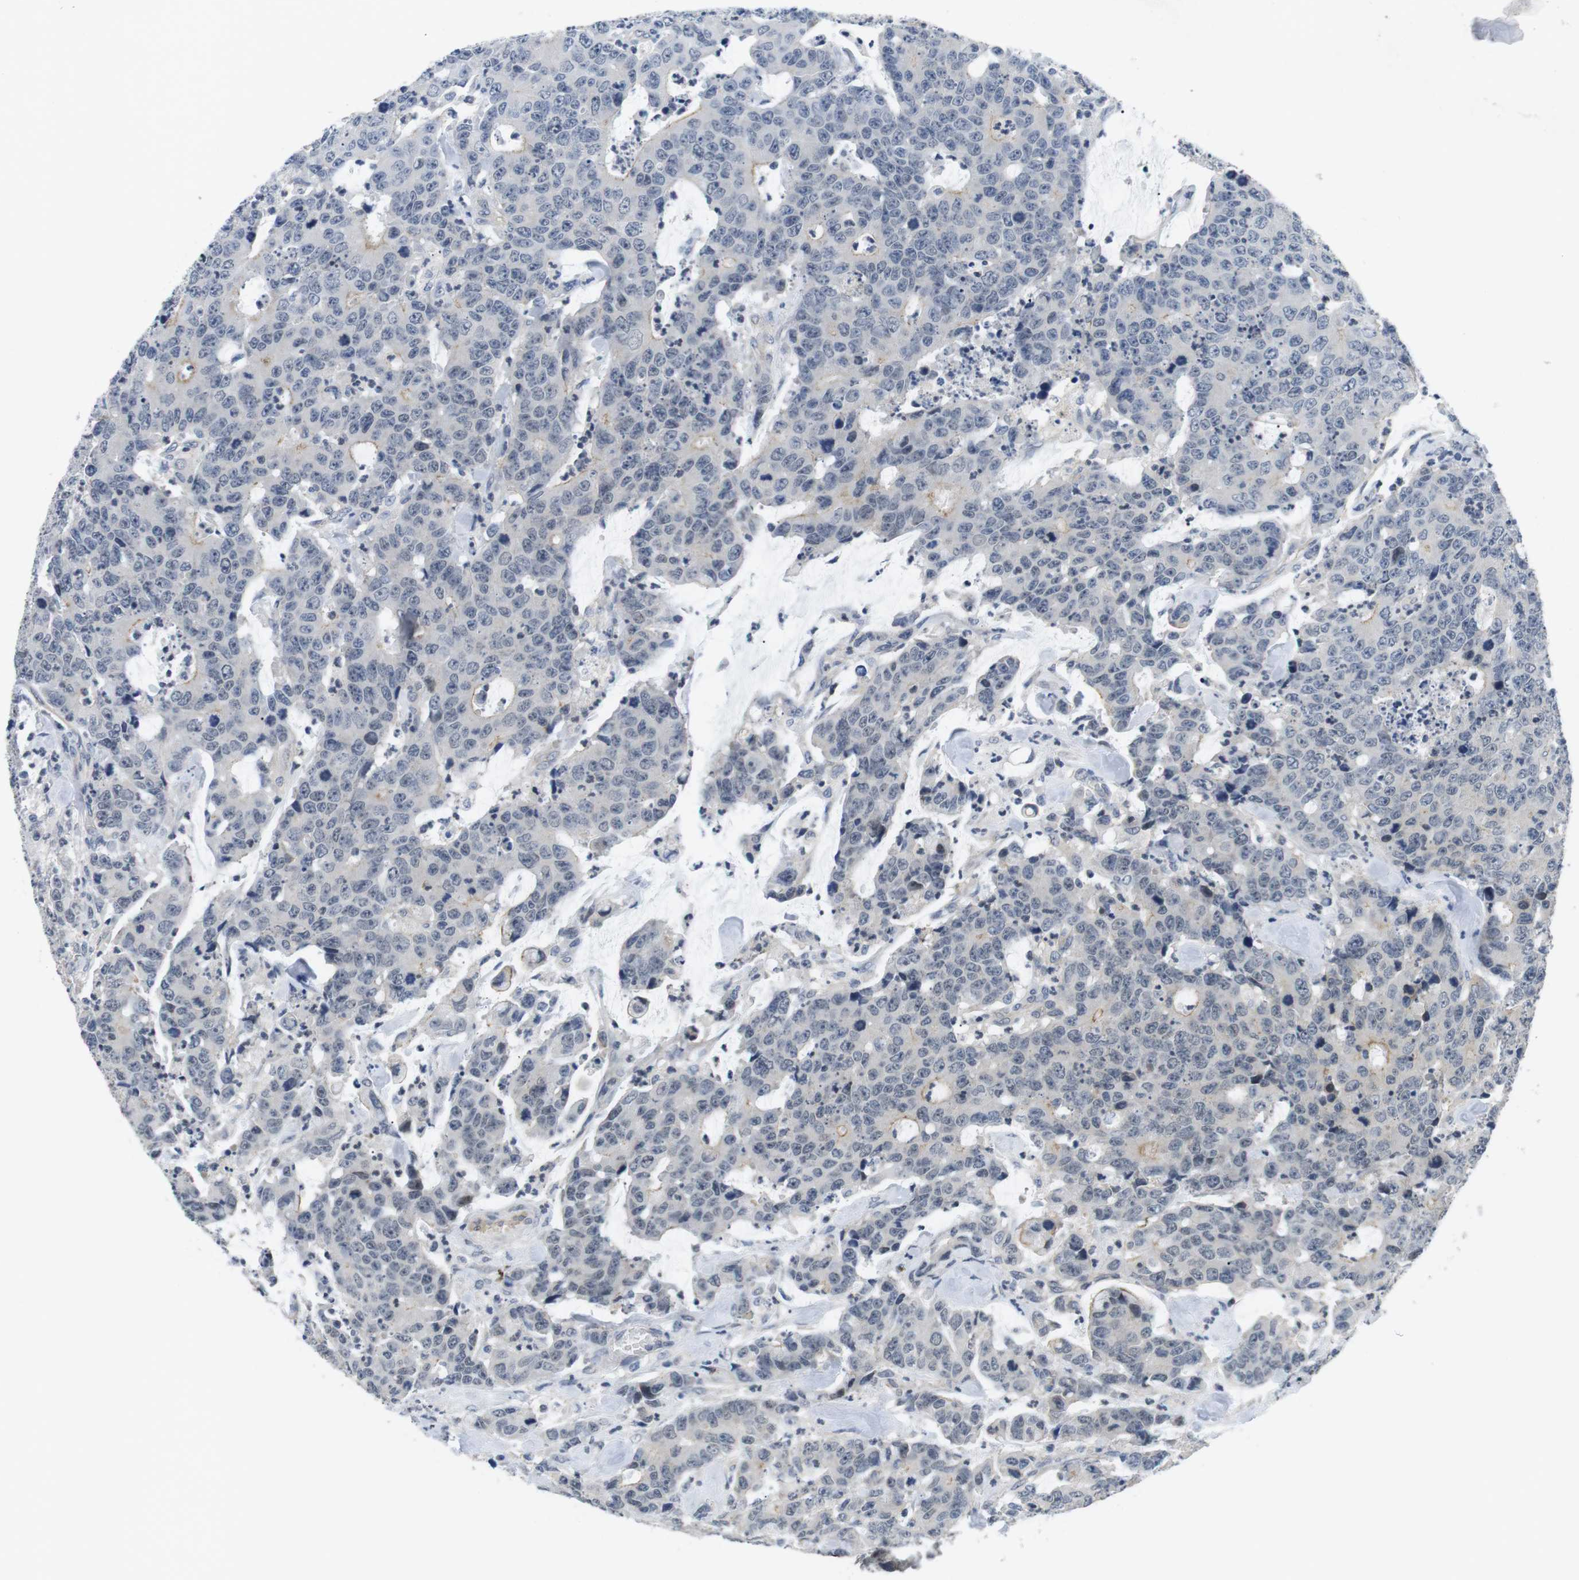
{"staining": {"intensity": "negative", "quantity": "none", "location": "none"}, "tissue": "colorectal cancer", "cell_type": "Tumor cells", "image_type": "cancer", "snomed": [{"axis": "morphology", "description": "Adenocarcinoma, NOS"}, {"axis": "topography", "description": "Colon"}], "caption": "A photomicrograph of human adenocarcinoma (colorectal) is negative for staining in tumor cells. (Brightfield microscopy of DAB IHC at high magnification).", "gene": "NECTIN1", "patient": {"sex": "female", "age": 86}}